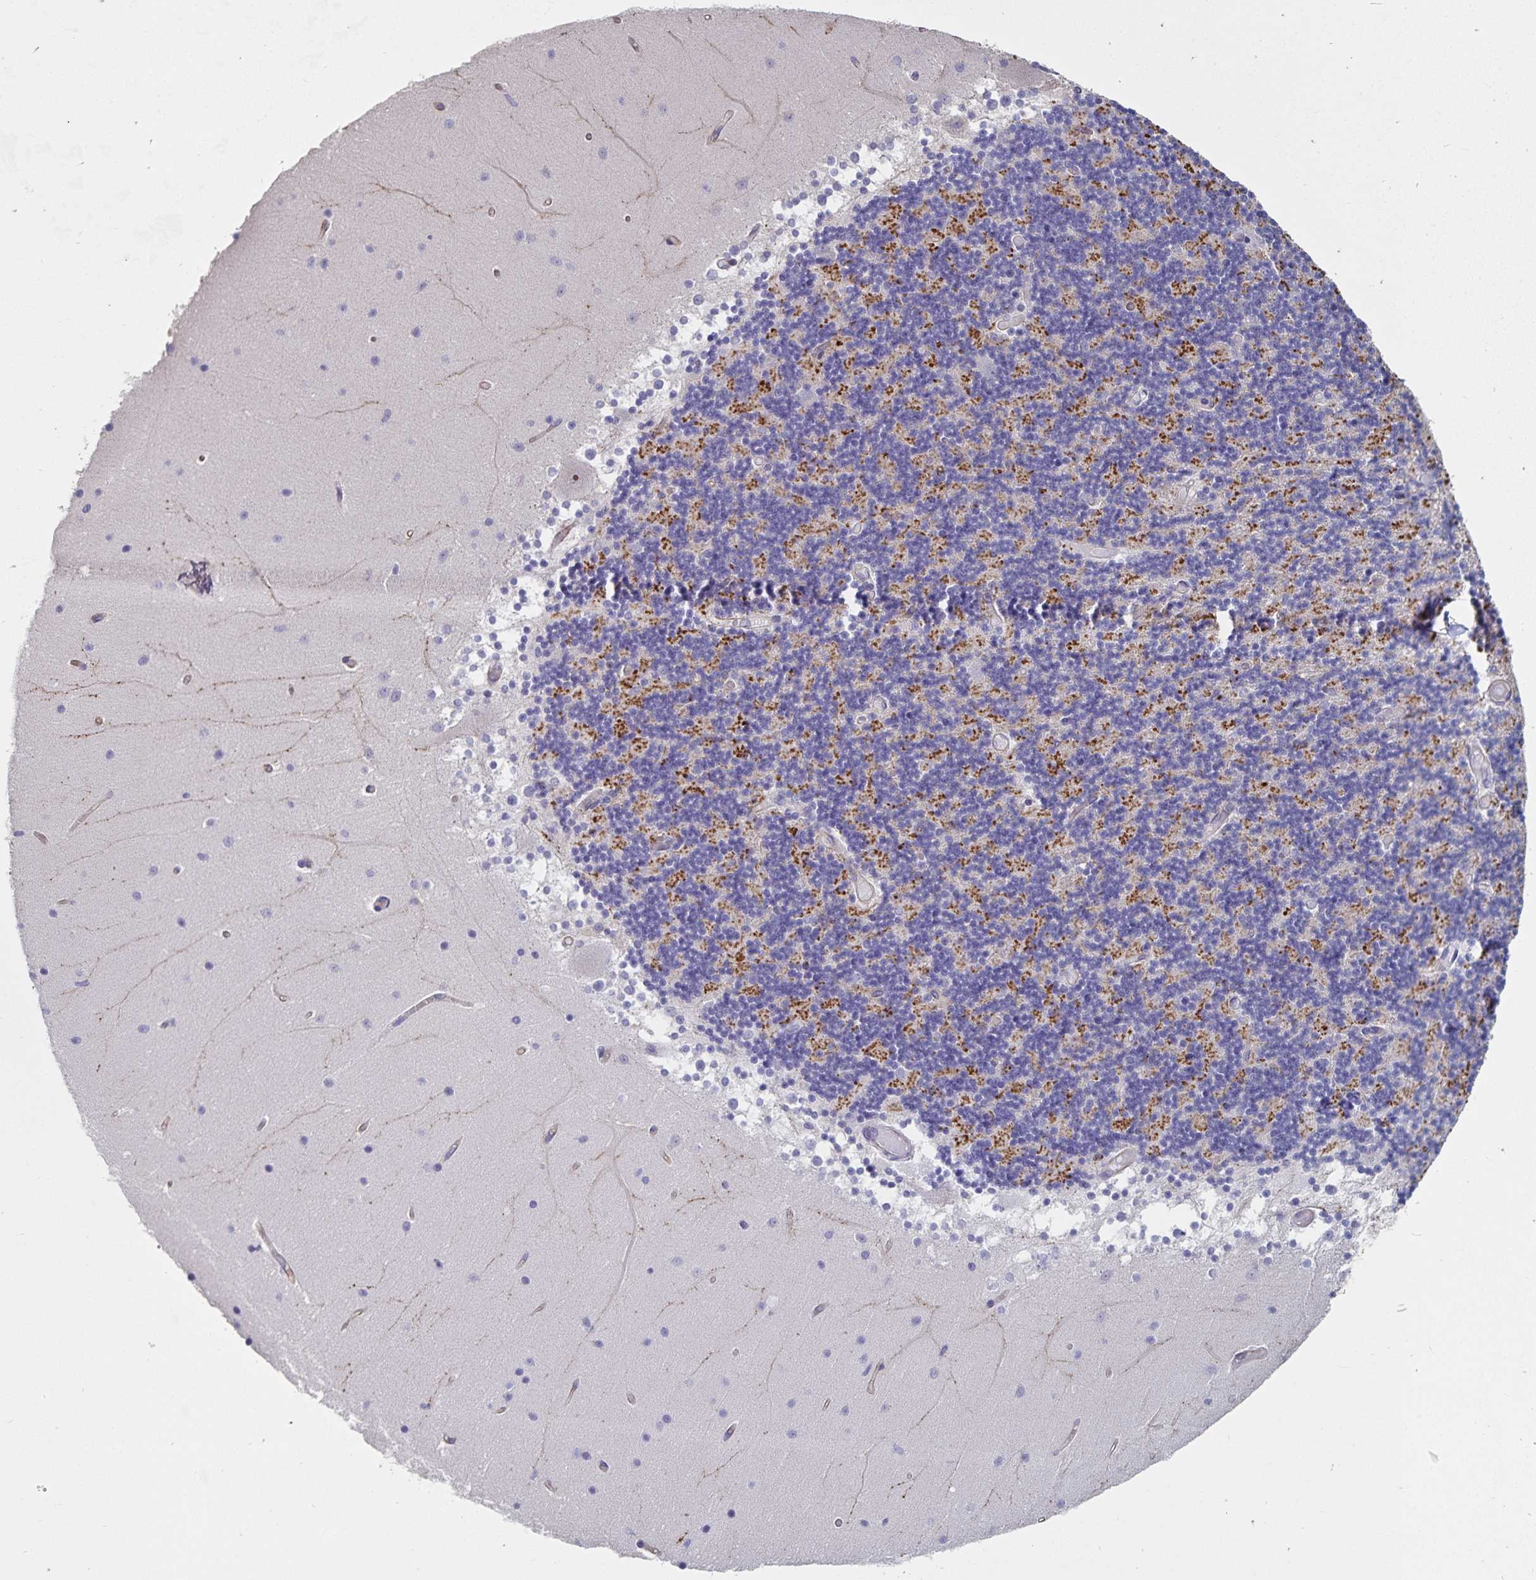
{"staining": {"intensity": "negative", "quantity": "none", "location": "none"}, "tissue": "cerebellum", "cell_type": "Cells in granular layer", "image_type": "normal", "snomed": [{"axis": "morphology", "description": "Normal tissue, NOS"}, {"axis": "topography", "description": "Cerebellum"}], "caption": "IHC of unremarkable cerebellum shows no positivity in cells in granular layer. Brightfield microscopy of IHC stained with DAB (brown) and hematoxylin (blue), captured at high magnification.", "gene": "SSTR1", "patient": {"sex": "female", "age": 28}}